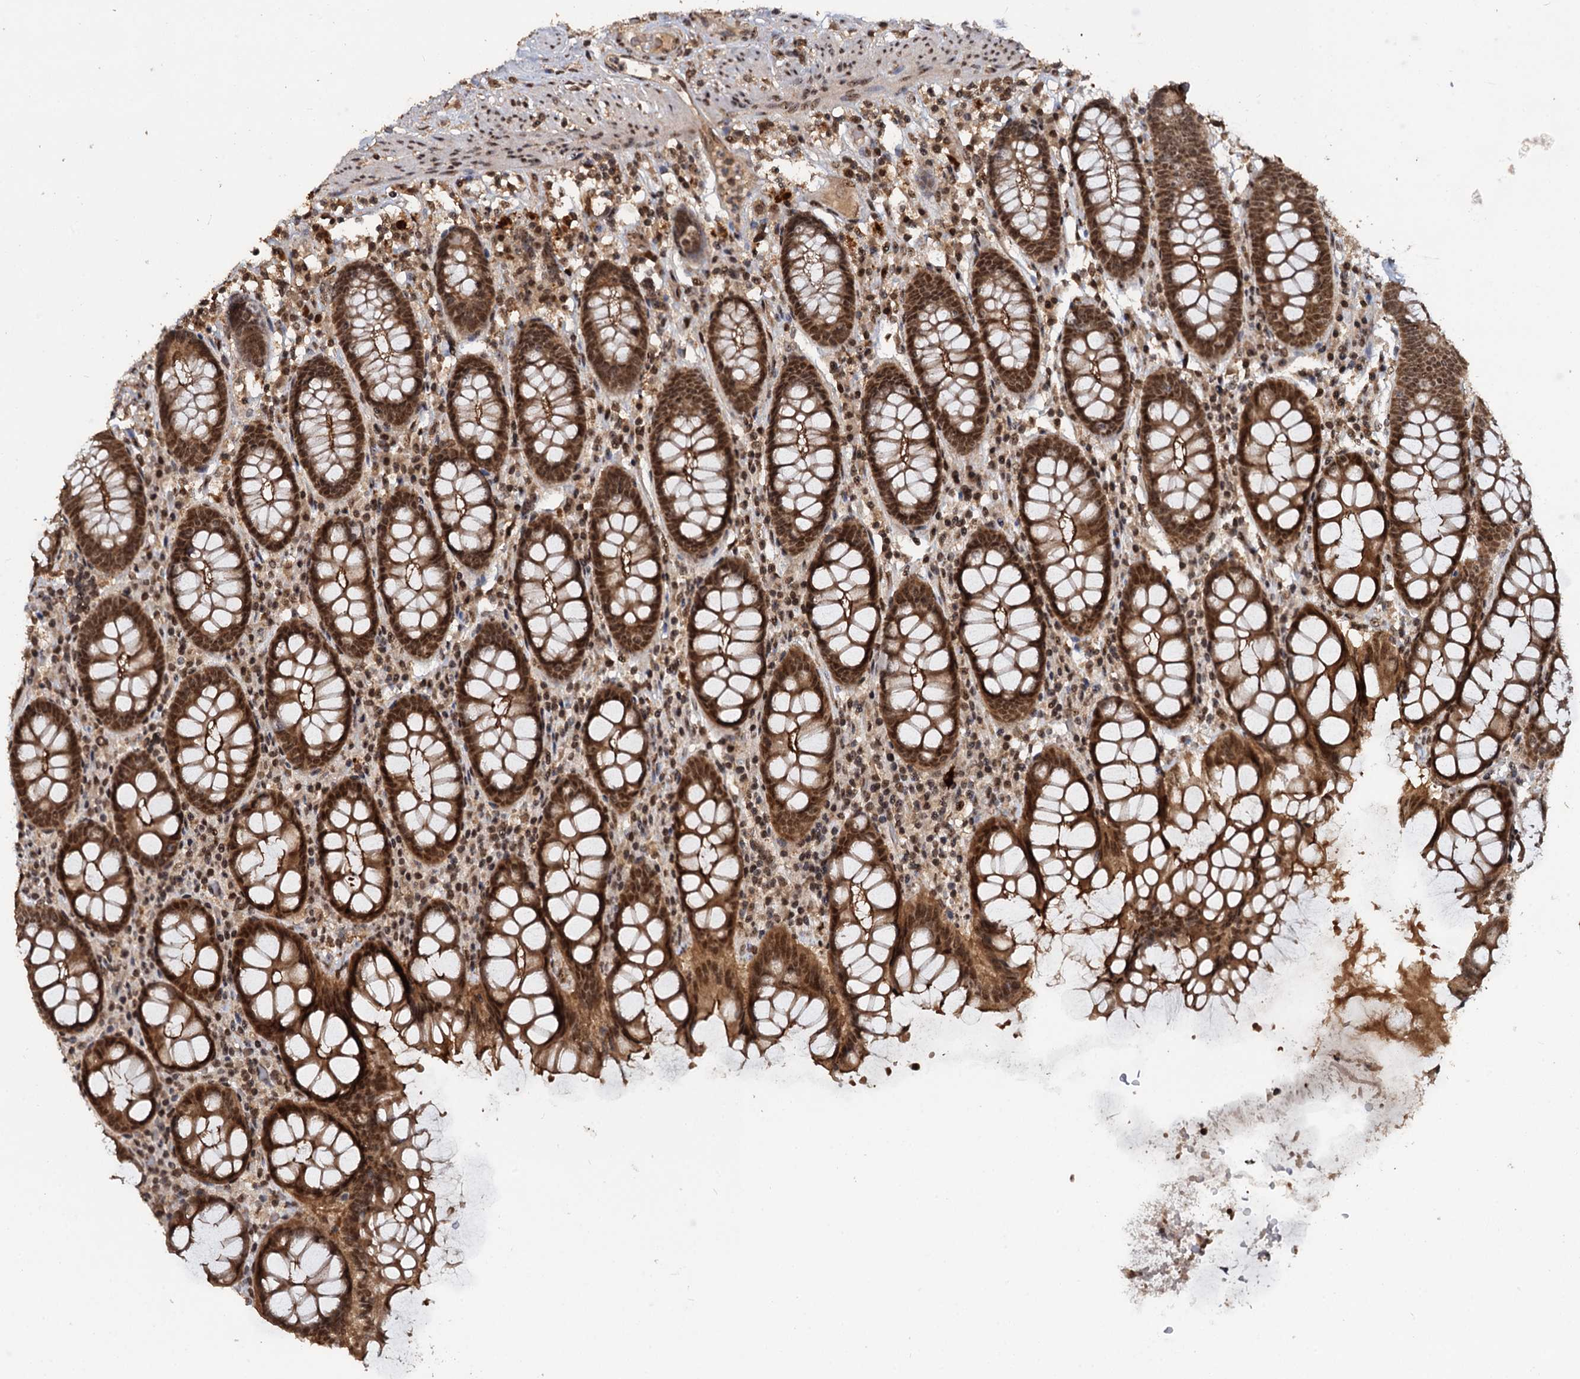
{"staining": {"intensity": "moderate", "quantity": ">75%", "location": "cytoplasmic/membranous,nuclear"}, "tissue": "colon", "cell_type": "Endothelial cells", "image_type": "normal", "snomed": [{"axis": "morphology", "description": "Normal tissue, NOS"}, {"axis": "topography", "description": "Colon"}], "caption": "Immunohistochemical staining of benign colon displays >75% levels of moderate cytoplasmic/membranous,nuclear protein expression in about >75% of endothelial cells. The staining is performed using DAB brown chromogen to label protein expression. The nuclei are counter-stained blue using hematoxylin.", "gene": "FAM216B", "patient": {"sex": "female", "age": 79}}